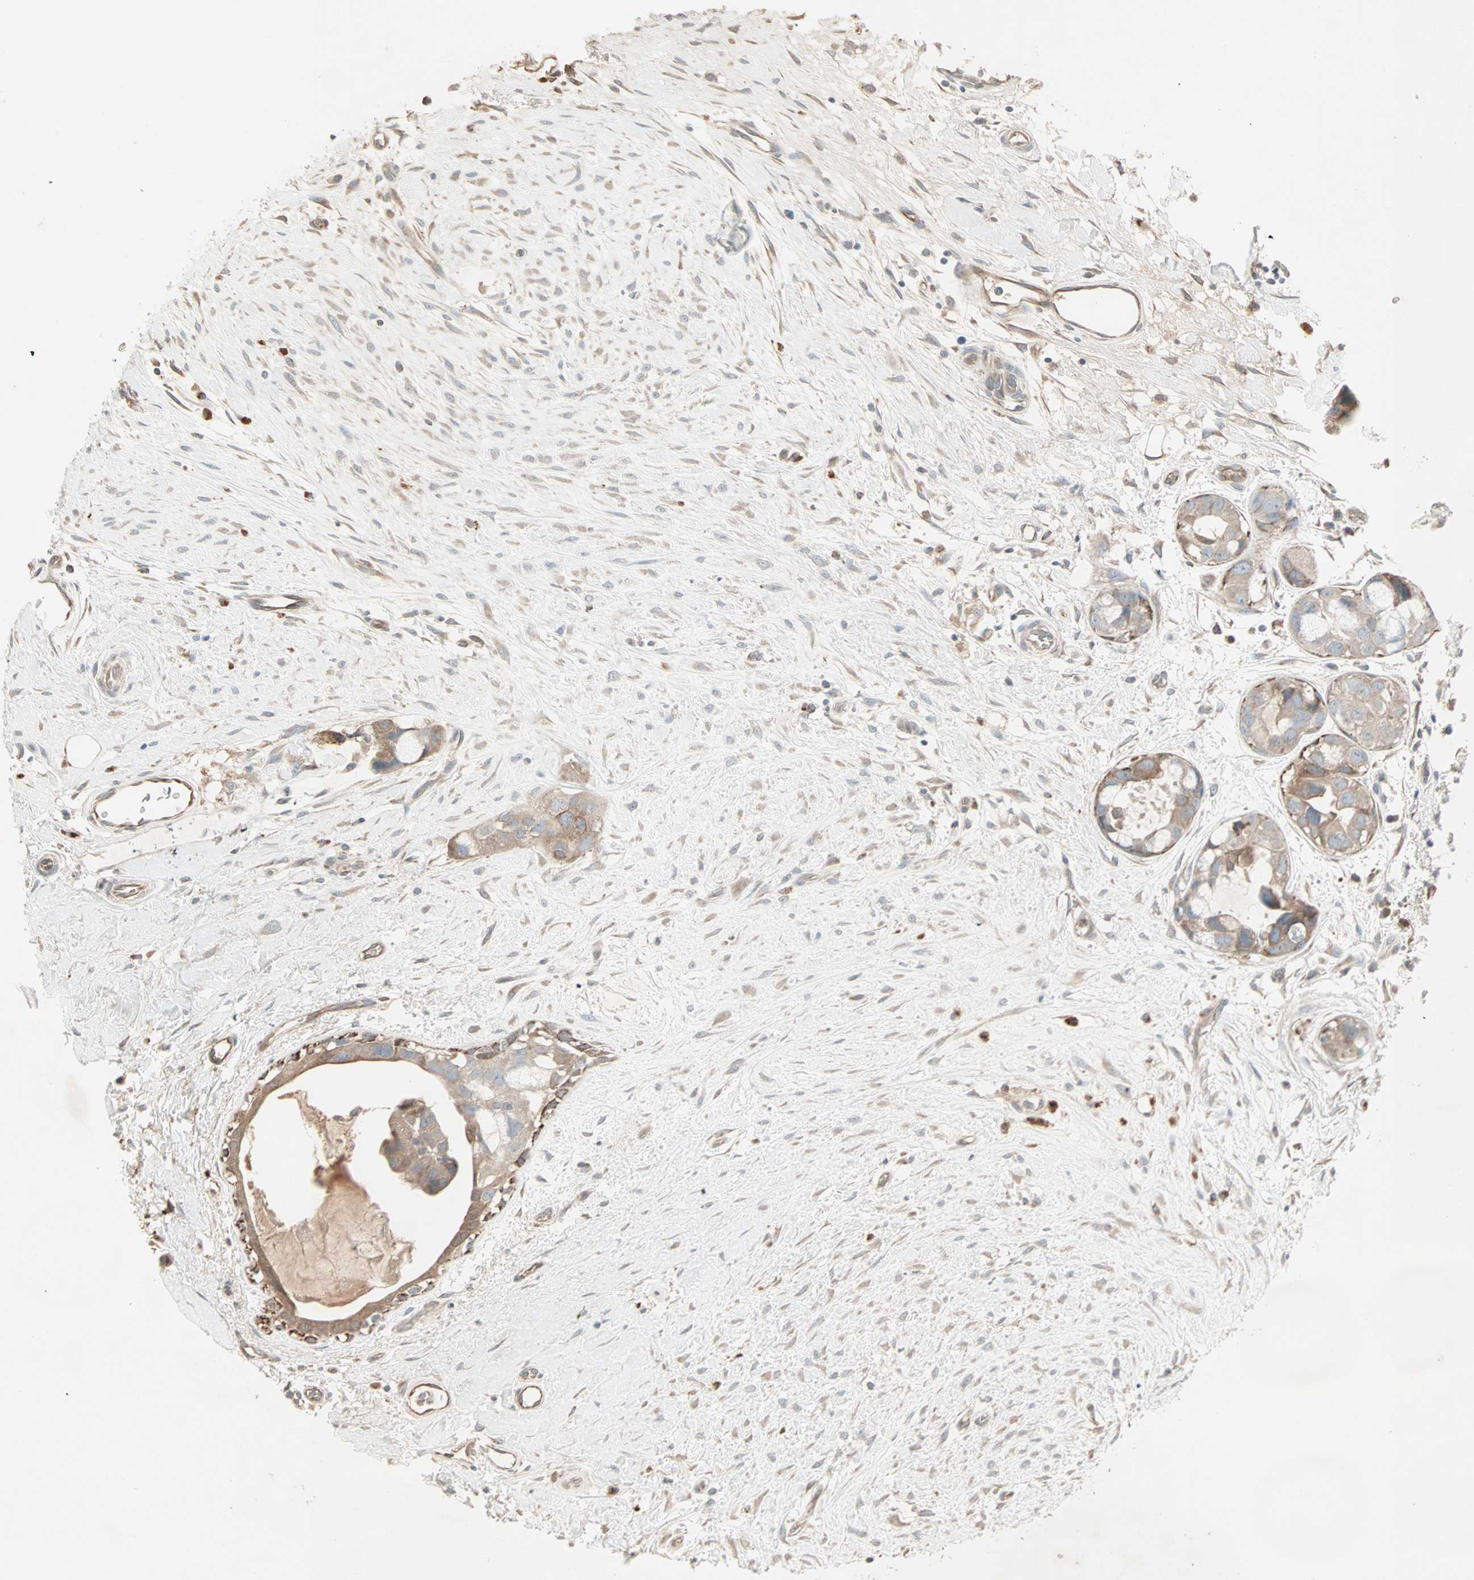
{"staining": {"intensity": "weak", "quantity": ">75%", "location": "cytoplasmic/membranous"}, "tissue": "breast cancer", "cell_type": "Tumor cells", "image_type": "cancer", "snomed": [{"axis": "morphology", "description": "Duct carcinoma"}, {"axis": "topography", "description": "Breast"}], "caption": "IHC (DAB (3,3'-diaminobenzidine)) staining of human invasive ductal carcinoma (breast) shows weak cytoplasmic/membranous protein staining in approximately >75% of tumor cells. (DAB = brown stain, brightfield microscopy at high magnification).", "gene": "JMJD7-PLA2G4B", "patient": {"sex": "female", "age": 40}}